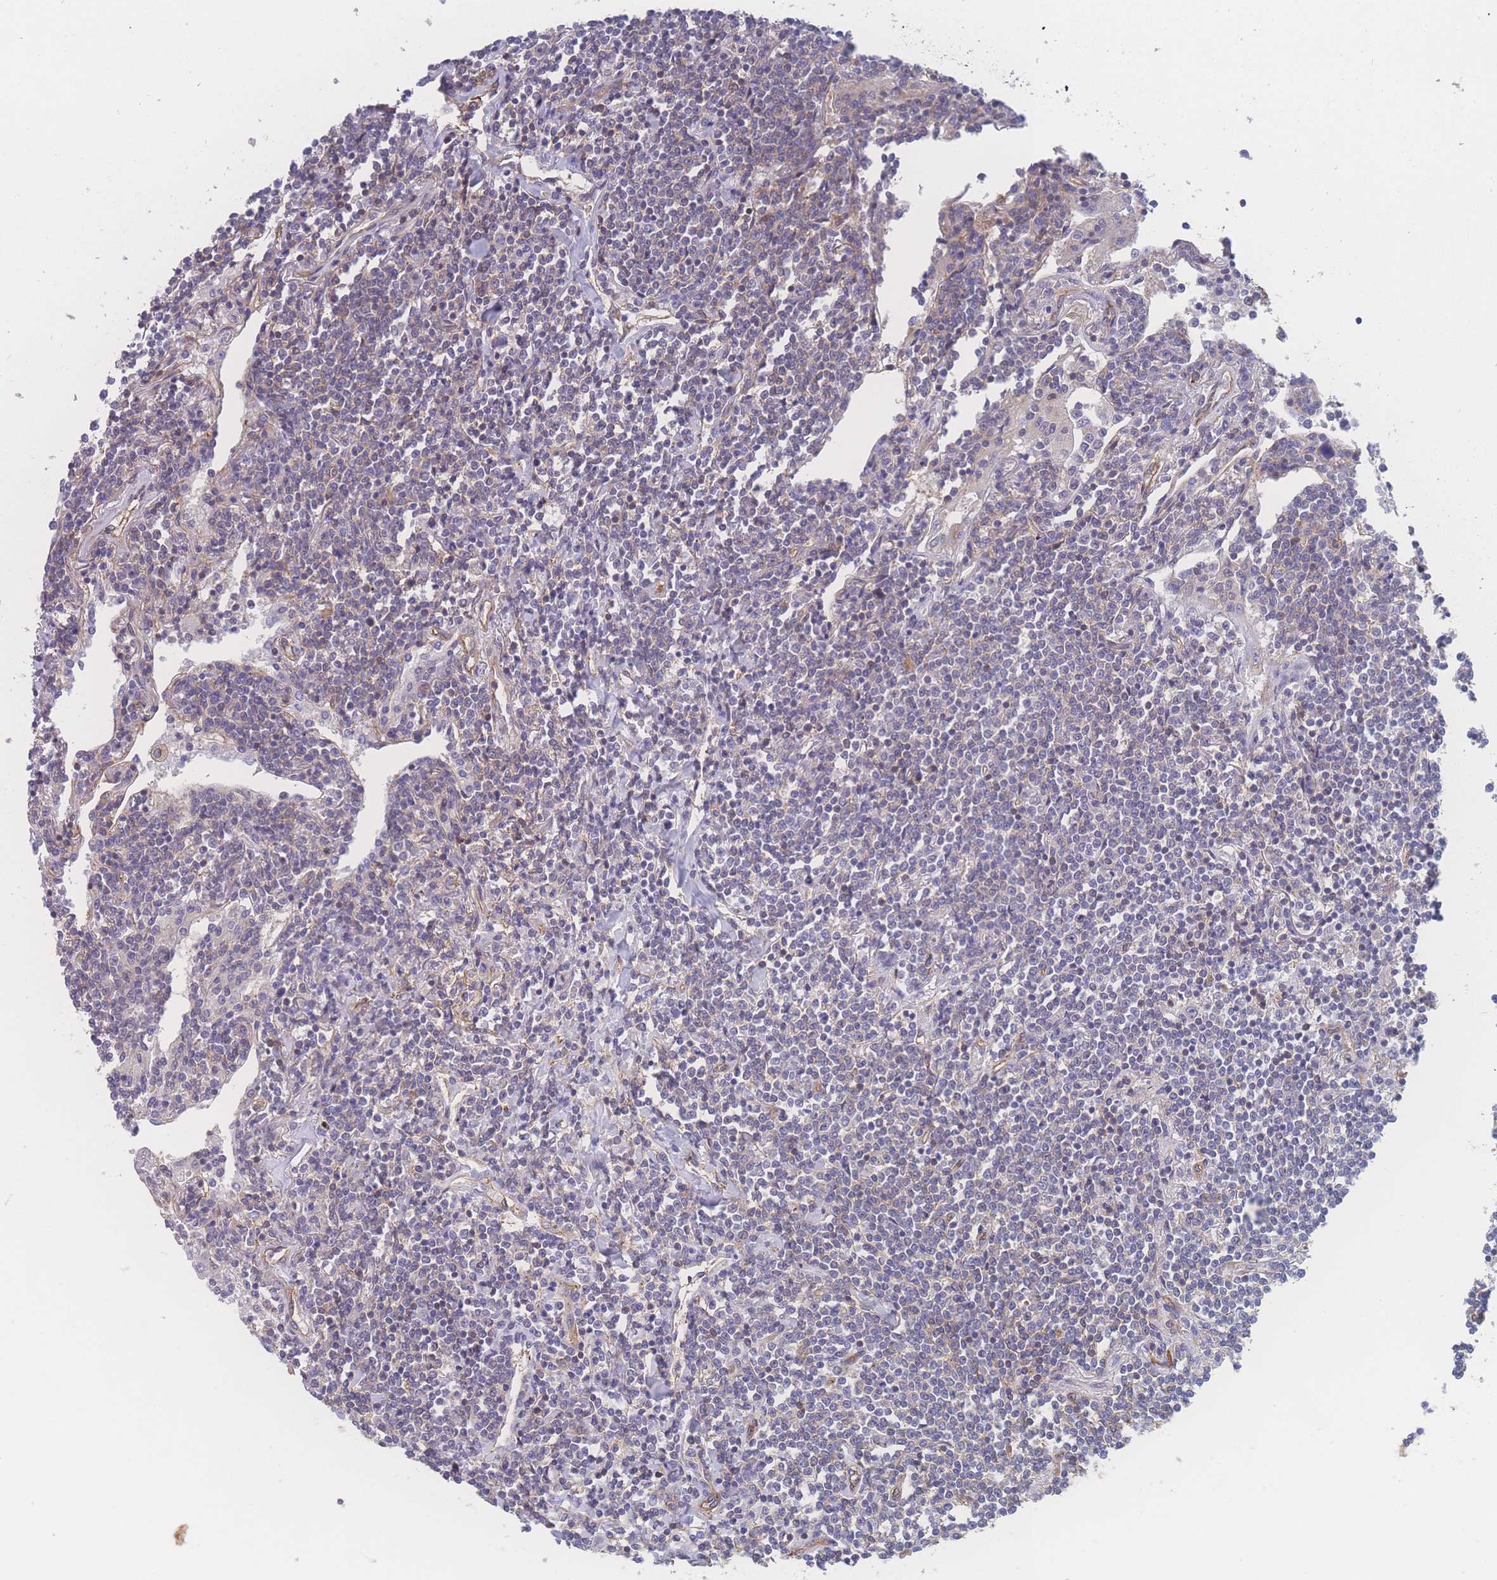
{"staining": {"intensity": "negative", "quantity": "none", "location": "none"}, "tissue": "lymphoma", "cell_type": "Tumor cells", "image_type": "cancer", "snomed": [{"axis": "morphology", "description": "Malignant lymphoma, non-Hodgkin's type, Low grade"}, {"axis": "topography", "description": "Lung"}], "caption": "Lymphoma stained for a protein using IHC exhibits no expression tumor cells.", "gene": "CFAP97", "patient": {"sex": "female", "age": 71}}